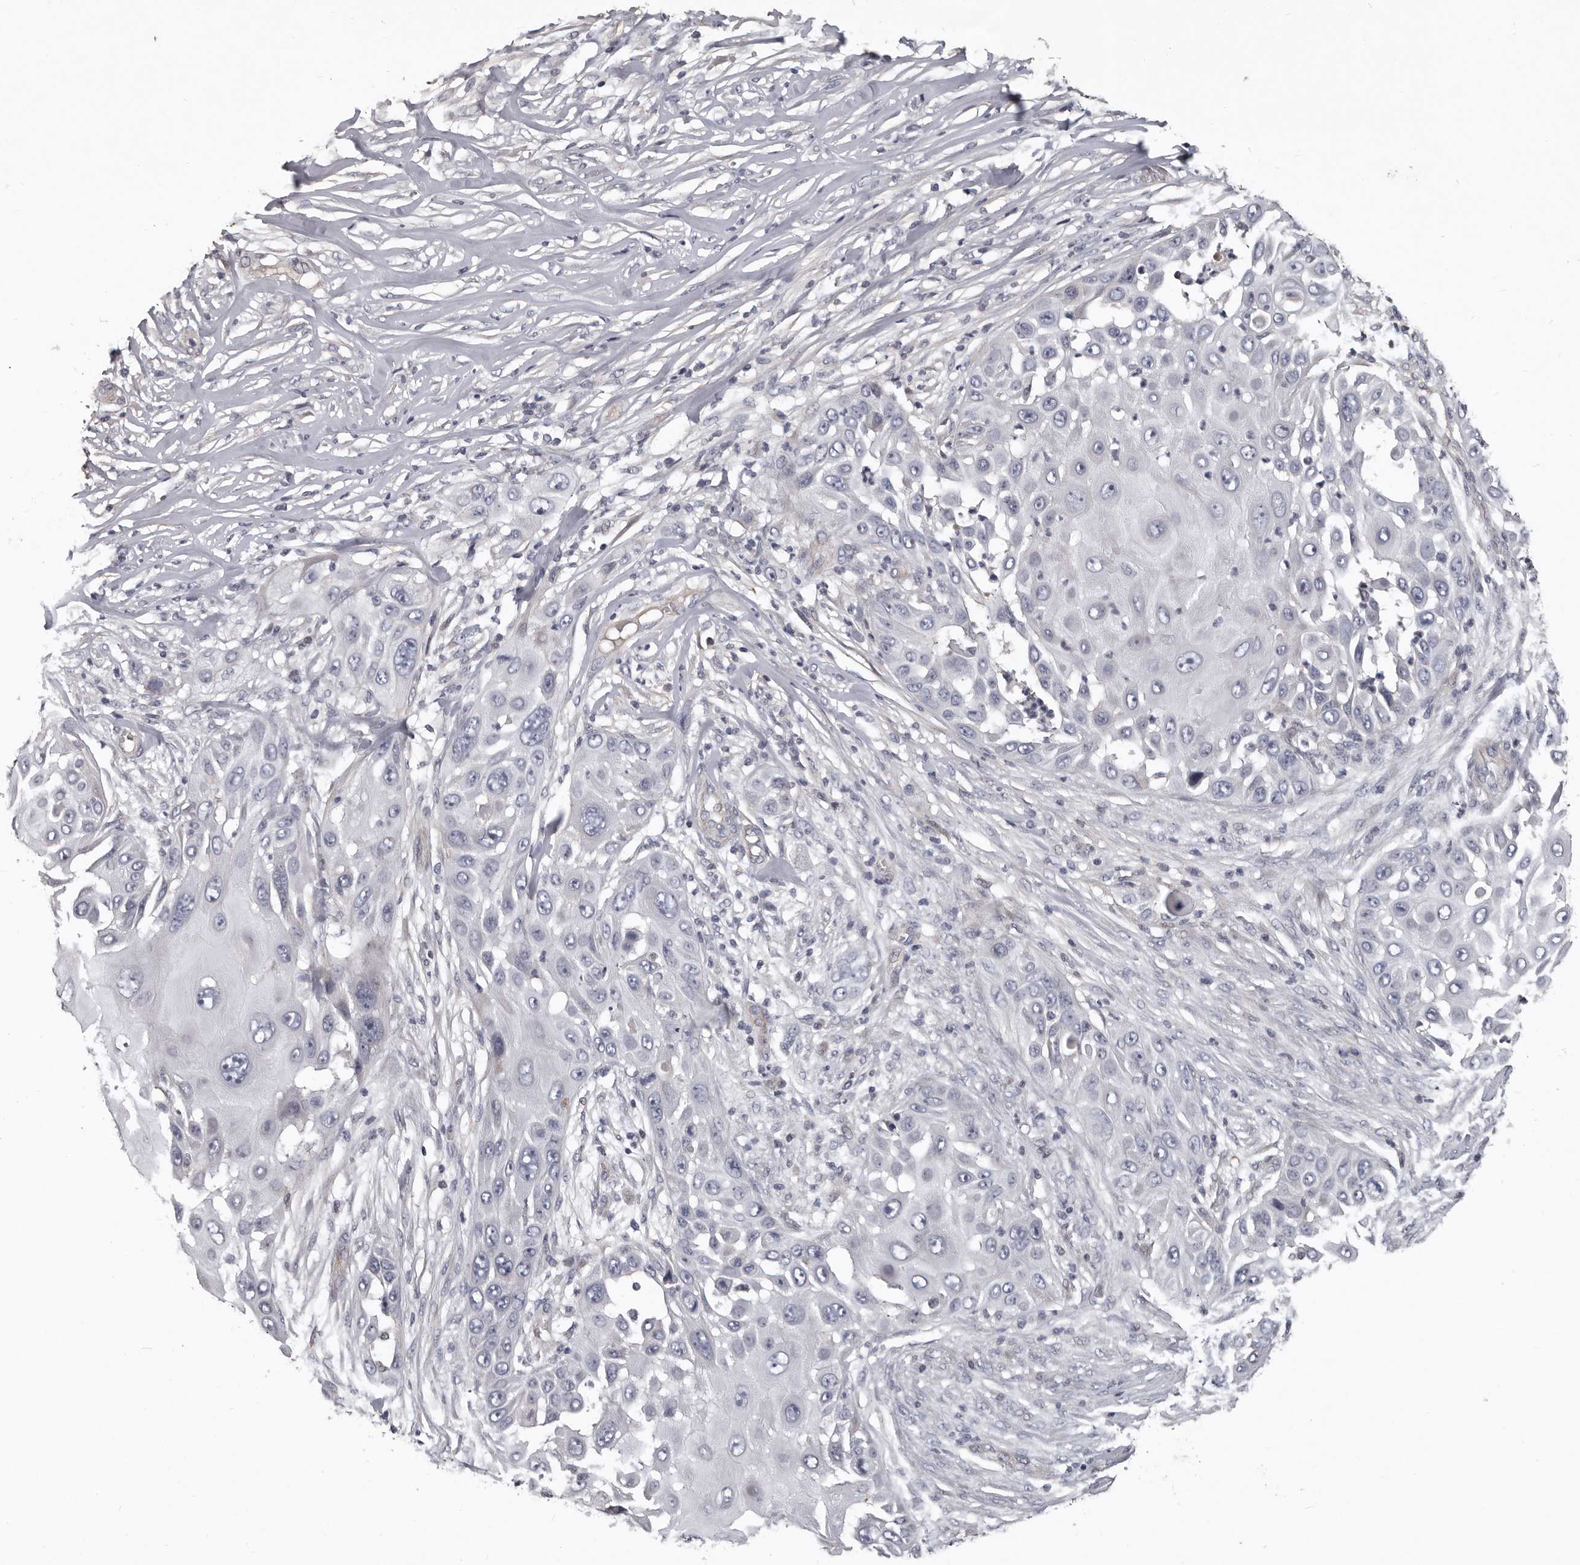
{"staining": {"intensity": "negative", "quantity": "none", "location": "none"}, "tissue": "skin cancer", "cell_type": "Tumor cells", "image_type": "cancer", "snomed": [{"axis": "morphology", "description": "Squamous cell carcinoma, NOS"}, {"axis": "topography", "description": "Skin"}], "caption": "Image shows no protein staining in tumor cells of squamous cell carcinoma (skin) tissue.", "gene": "RNF217", "patient": {"sex": "female", "age": 44}}